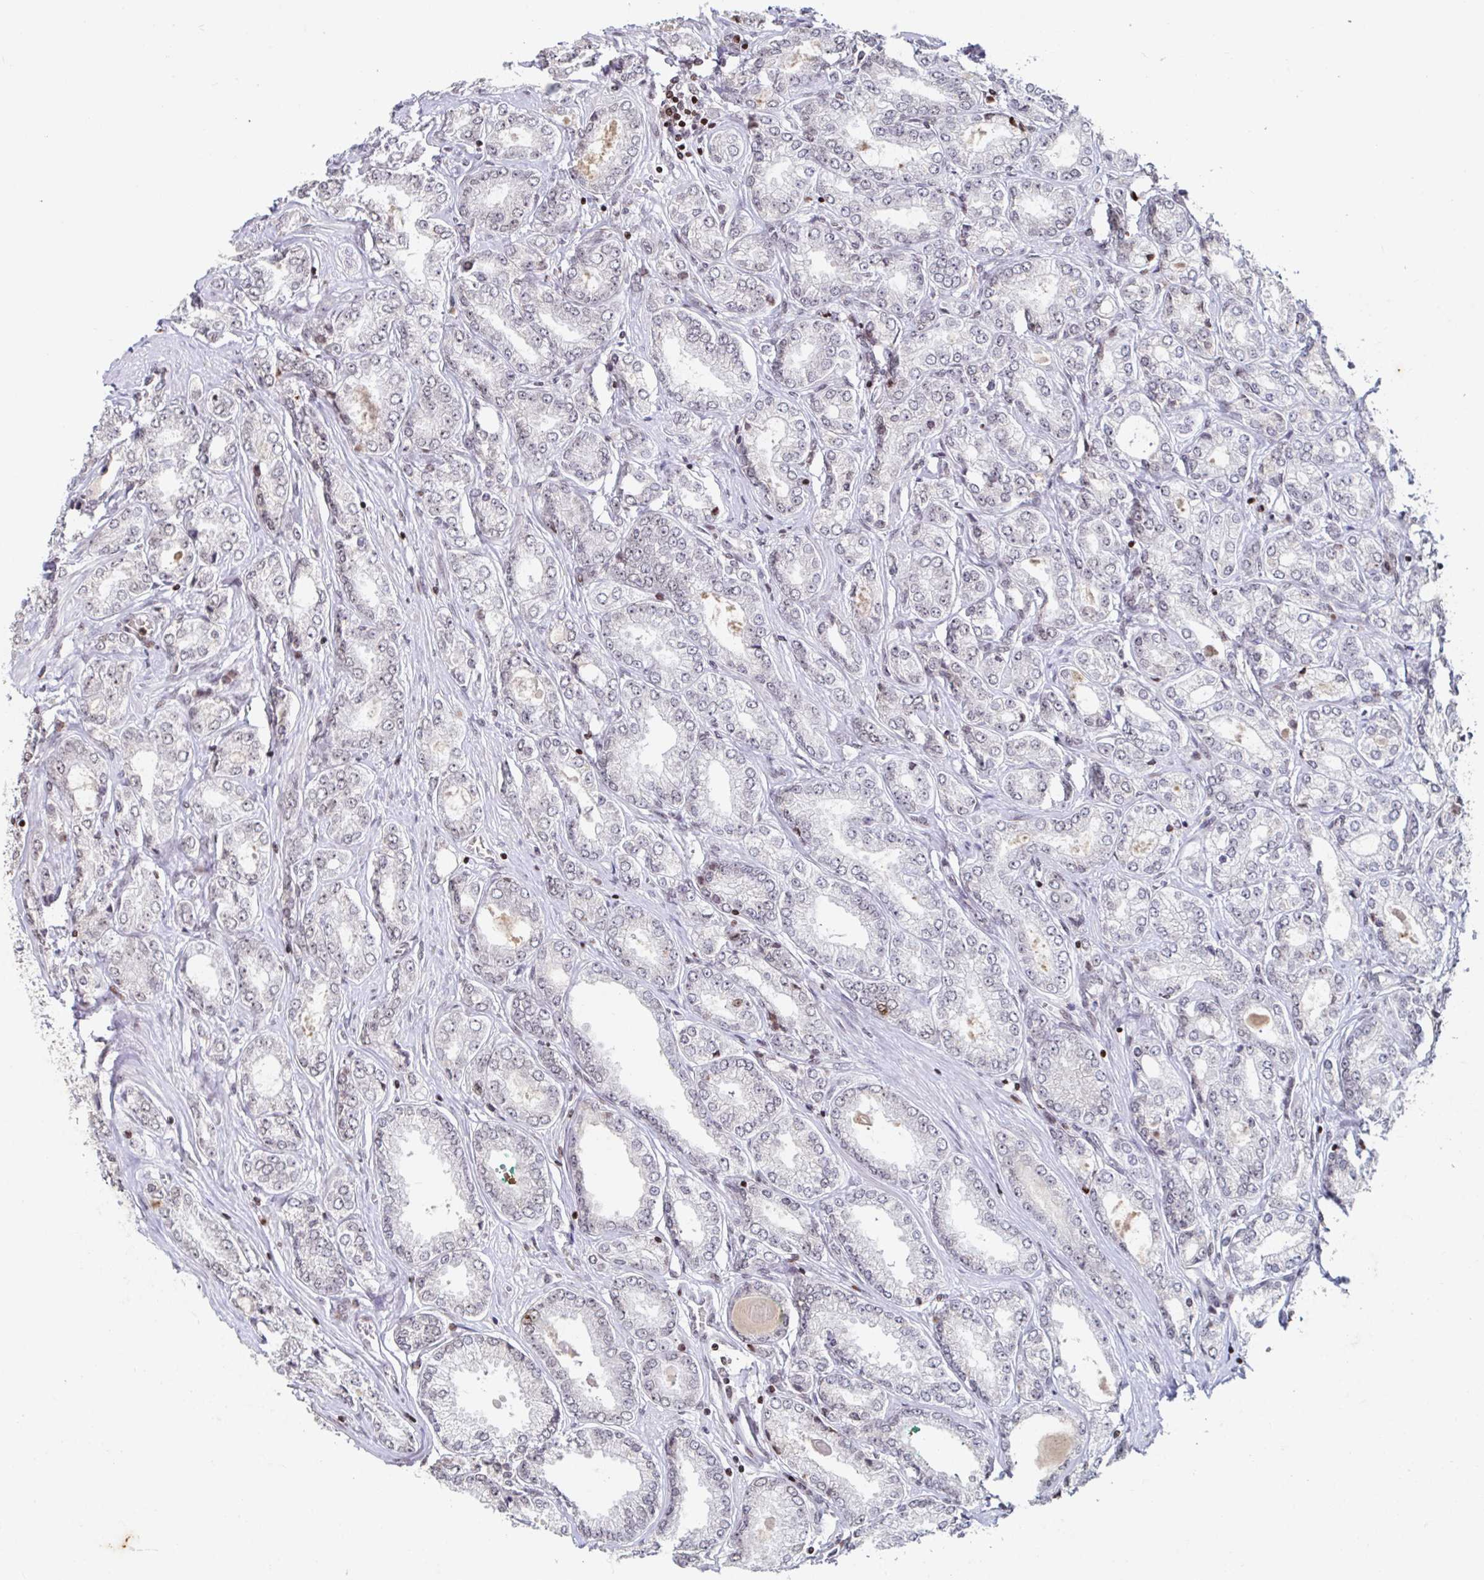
{"staining": {"intensity": "weak", "quantity": "<25%", "location": "nuclear"}, "tissue": "prostate cancer", "cell_type": "Tumor cells", "image_type": "cancer", "snomed": [{"axis": "morphology", "description": "Adenocarcinoma, High grade"}, {"axis": "topography", "description": "Prostate"}], "caption": "DAB immunohistochemical staining of high-grade adenocarcinoma (prostate) exhibits no significant positivity in tumor cells.", "gene": "C19orf53", "patient": {"sex": "male", "age": 68}}